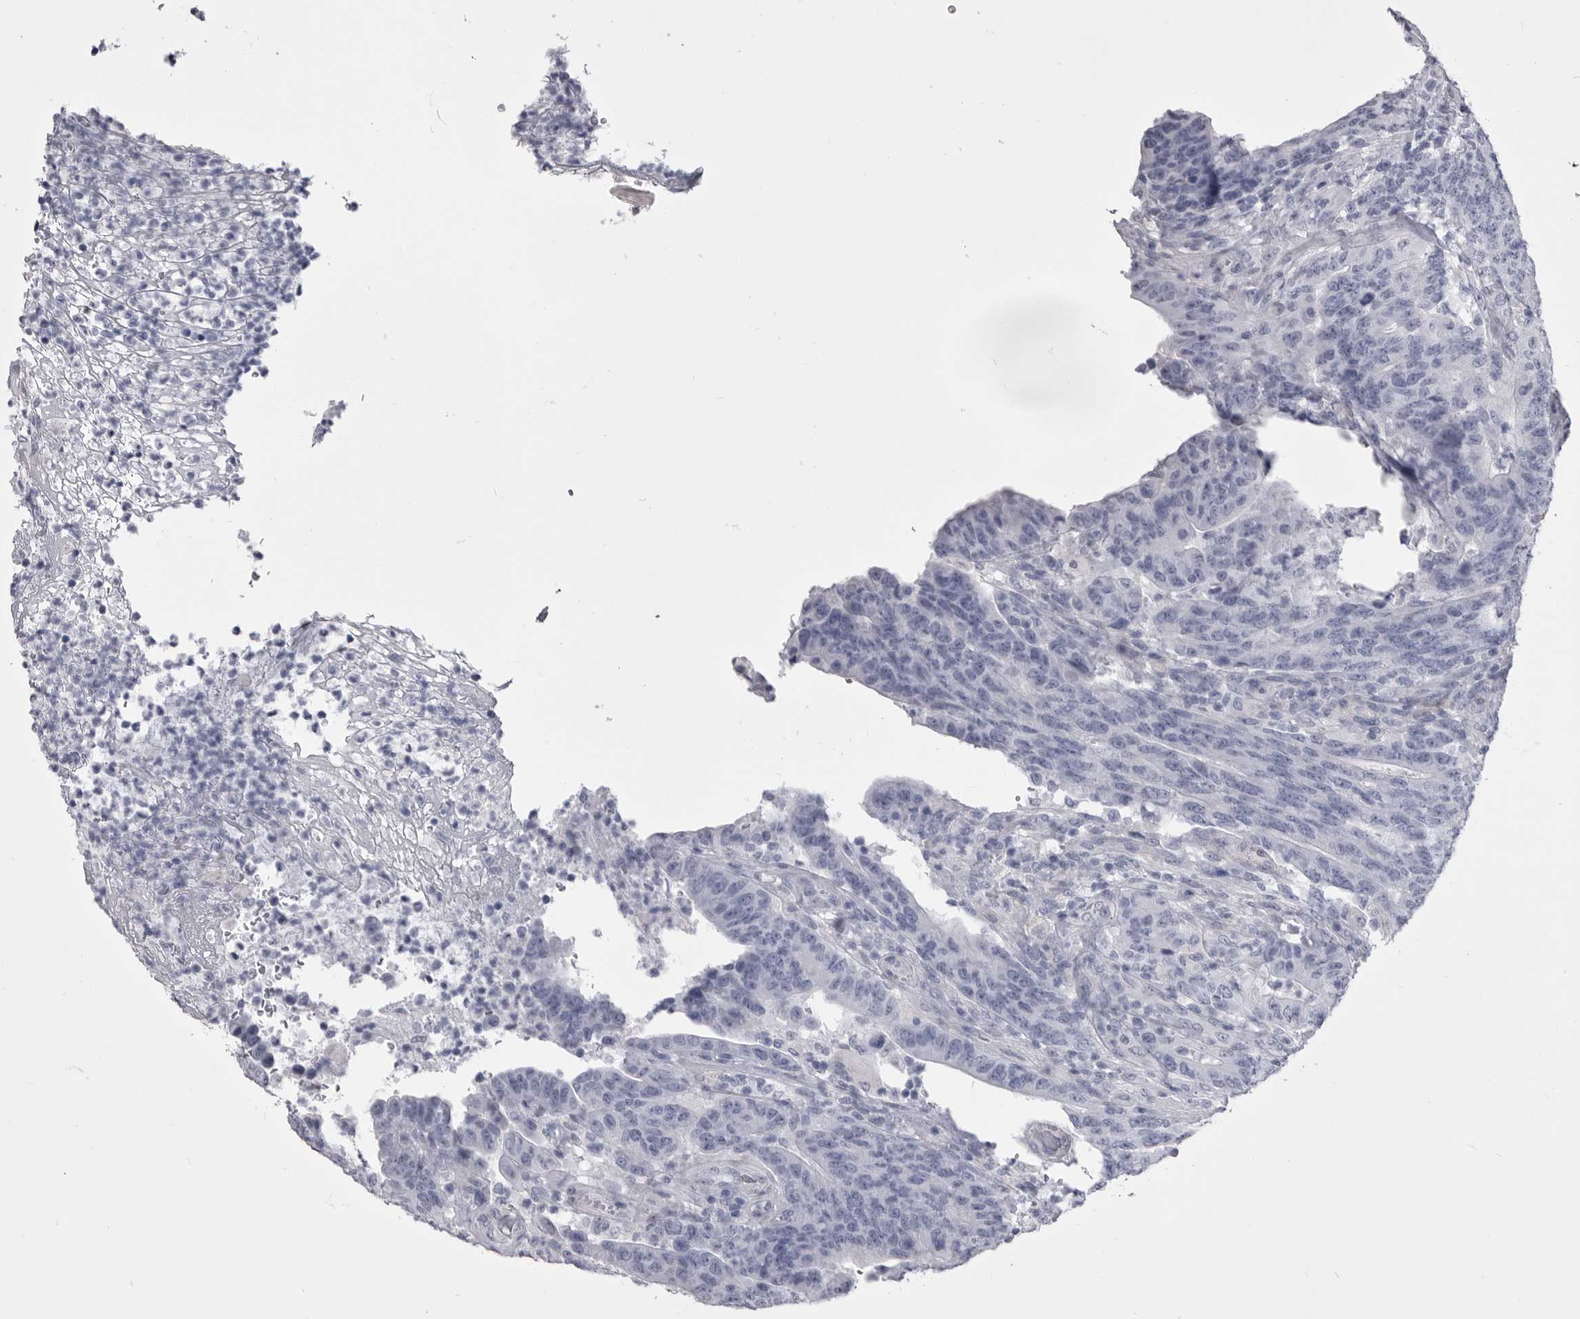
{"staining": {"intensity": "negative", "quantity": "none", "location": "none"}, "tissue": "colorectal cancer", "cell_type": "Tumor cells", "image_type": "cancer", "snomed": [{"axis": "morphology", "description": "Normal tissue, NOS"}, {"axis": "morphology", "description": "Adenocarcinoma, NOS"}, {"axis": "topography", "description": "Colon"}], "caption": "Immunohistochemistry (IHC) histopathology image of neoplastic tissue: colorectal adenocarcinoma stained with DAB demonstrates no significant protein expression in tumor cells.", "gene": "ANK2", "patient": {"sex": "female", "age": 75}}